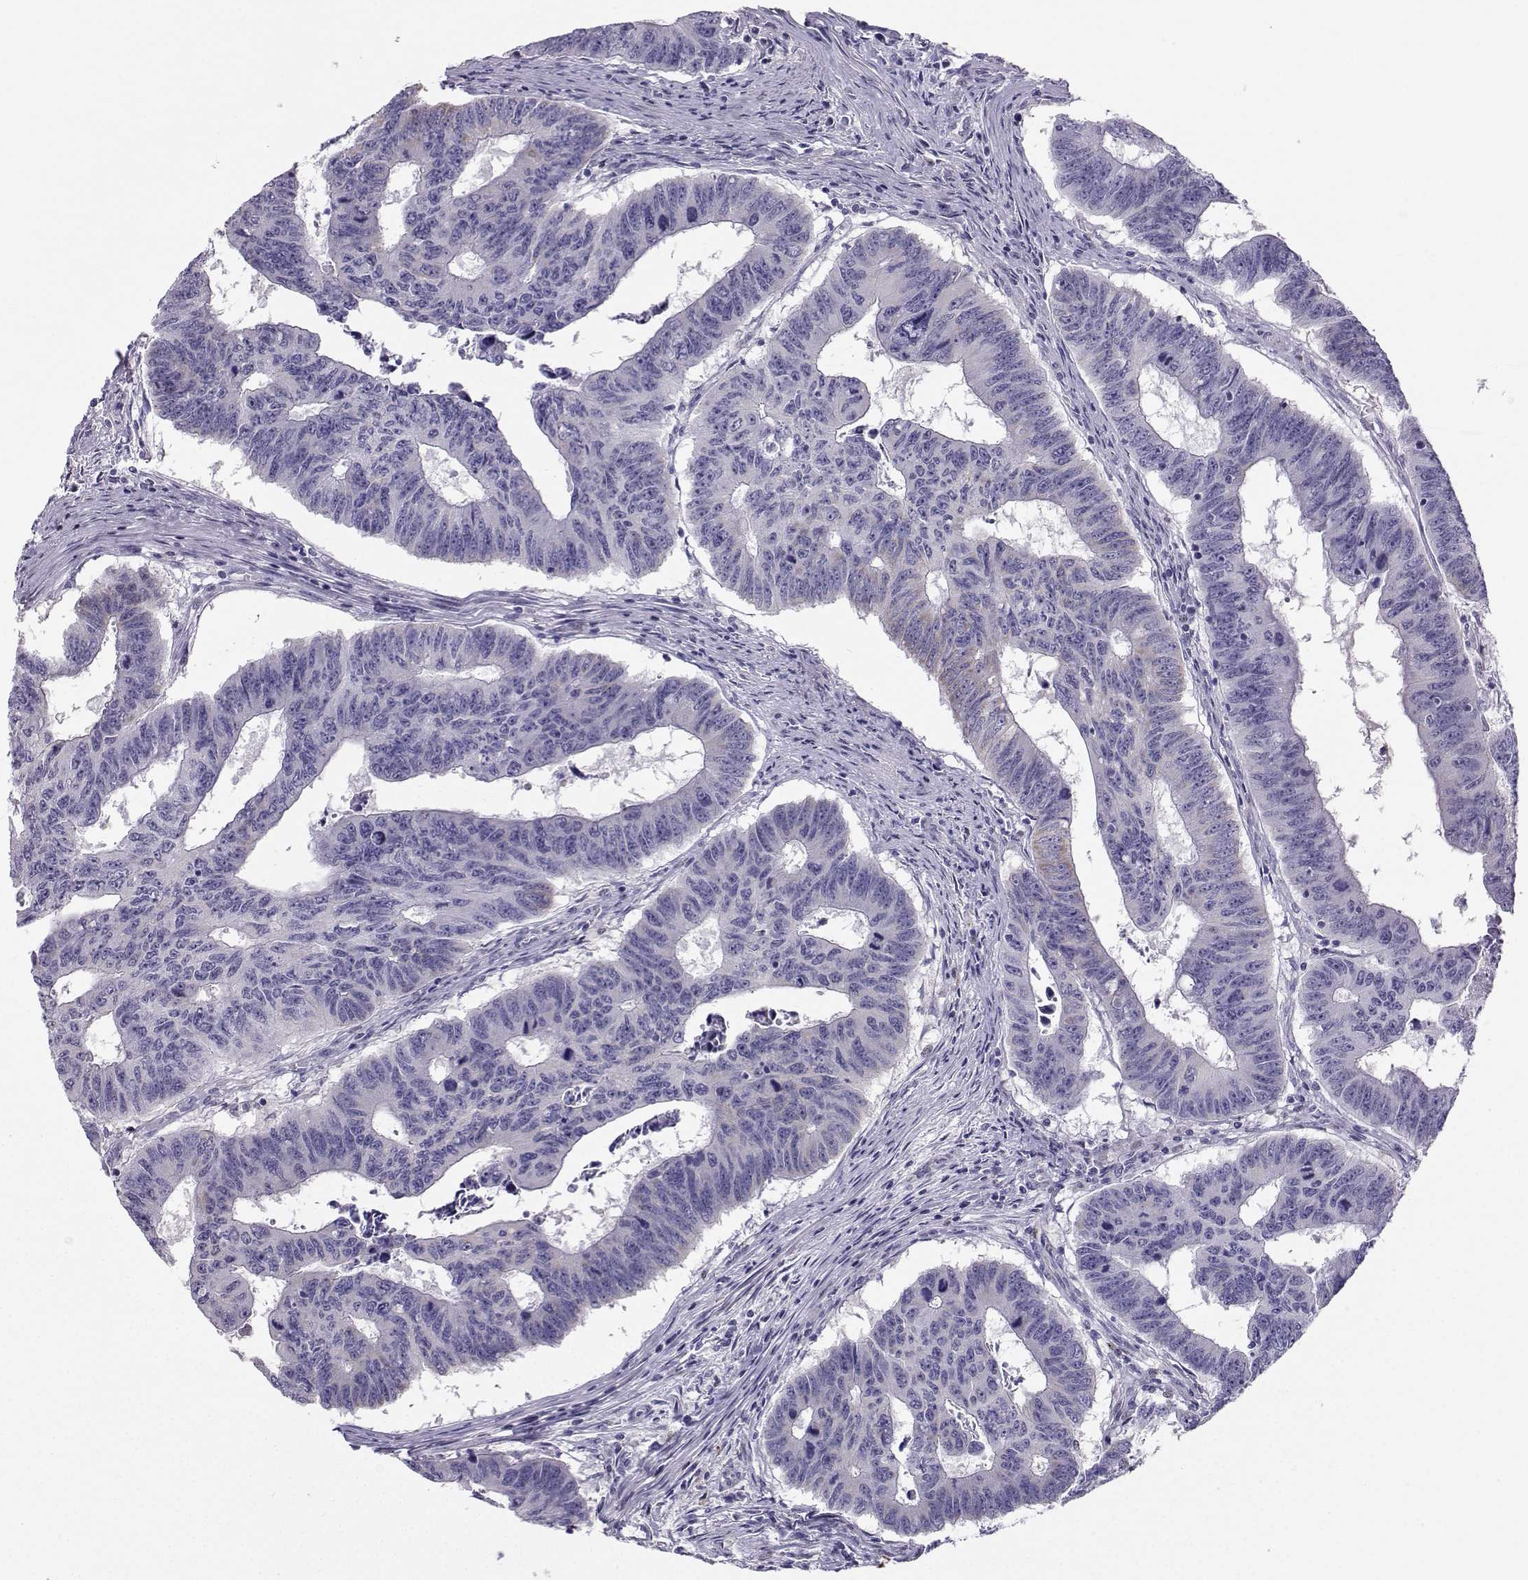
{"staining": {"intensity": "negative", "quantity": "none", "location": "none"}, "tissue": "colorectal cancer", "cell_type": "Tumor cells", "image_type": "cancer", "snomed": [{"axis": "morphology", "description": "Adenocarcinoma, NOS"}, {"axis": "topography", "description": "Appendix"}, {"axis": "topography", "description": "Colon"}, {"axis": "topography", "description": "Cecum"}, {"axis": "topography", "description": "Colon asc"}], "caption": "There is no significant expression in tumor cells of colorectal cancer (adenocarcinoma).", "gene": "DCLK3", "patient": {"sex": "female", "age": 85}}